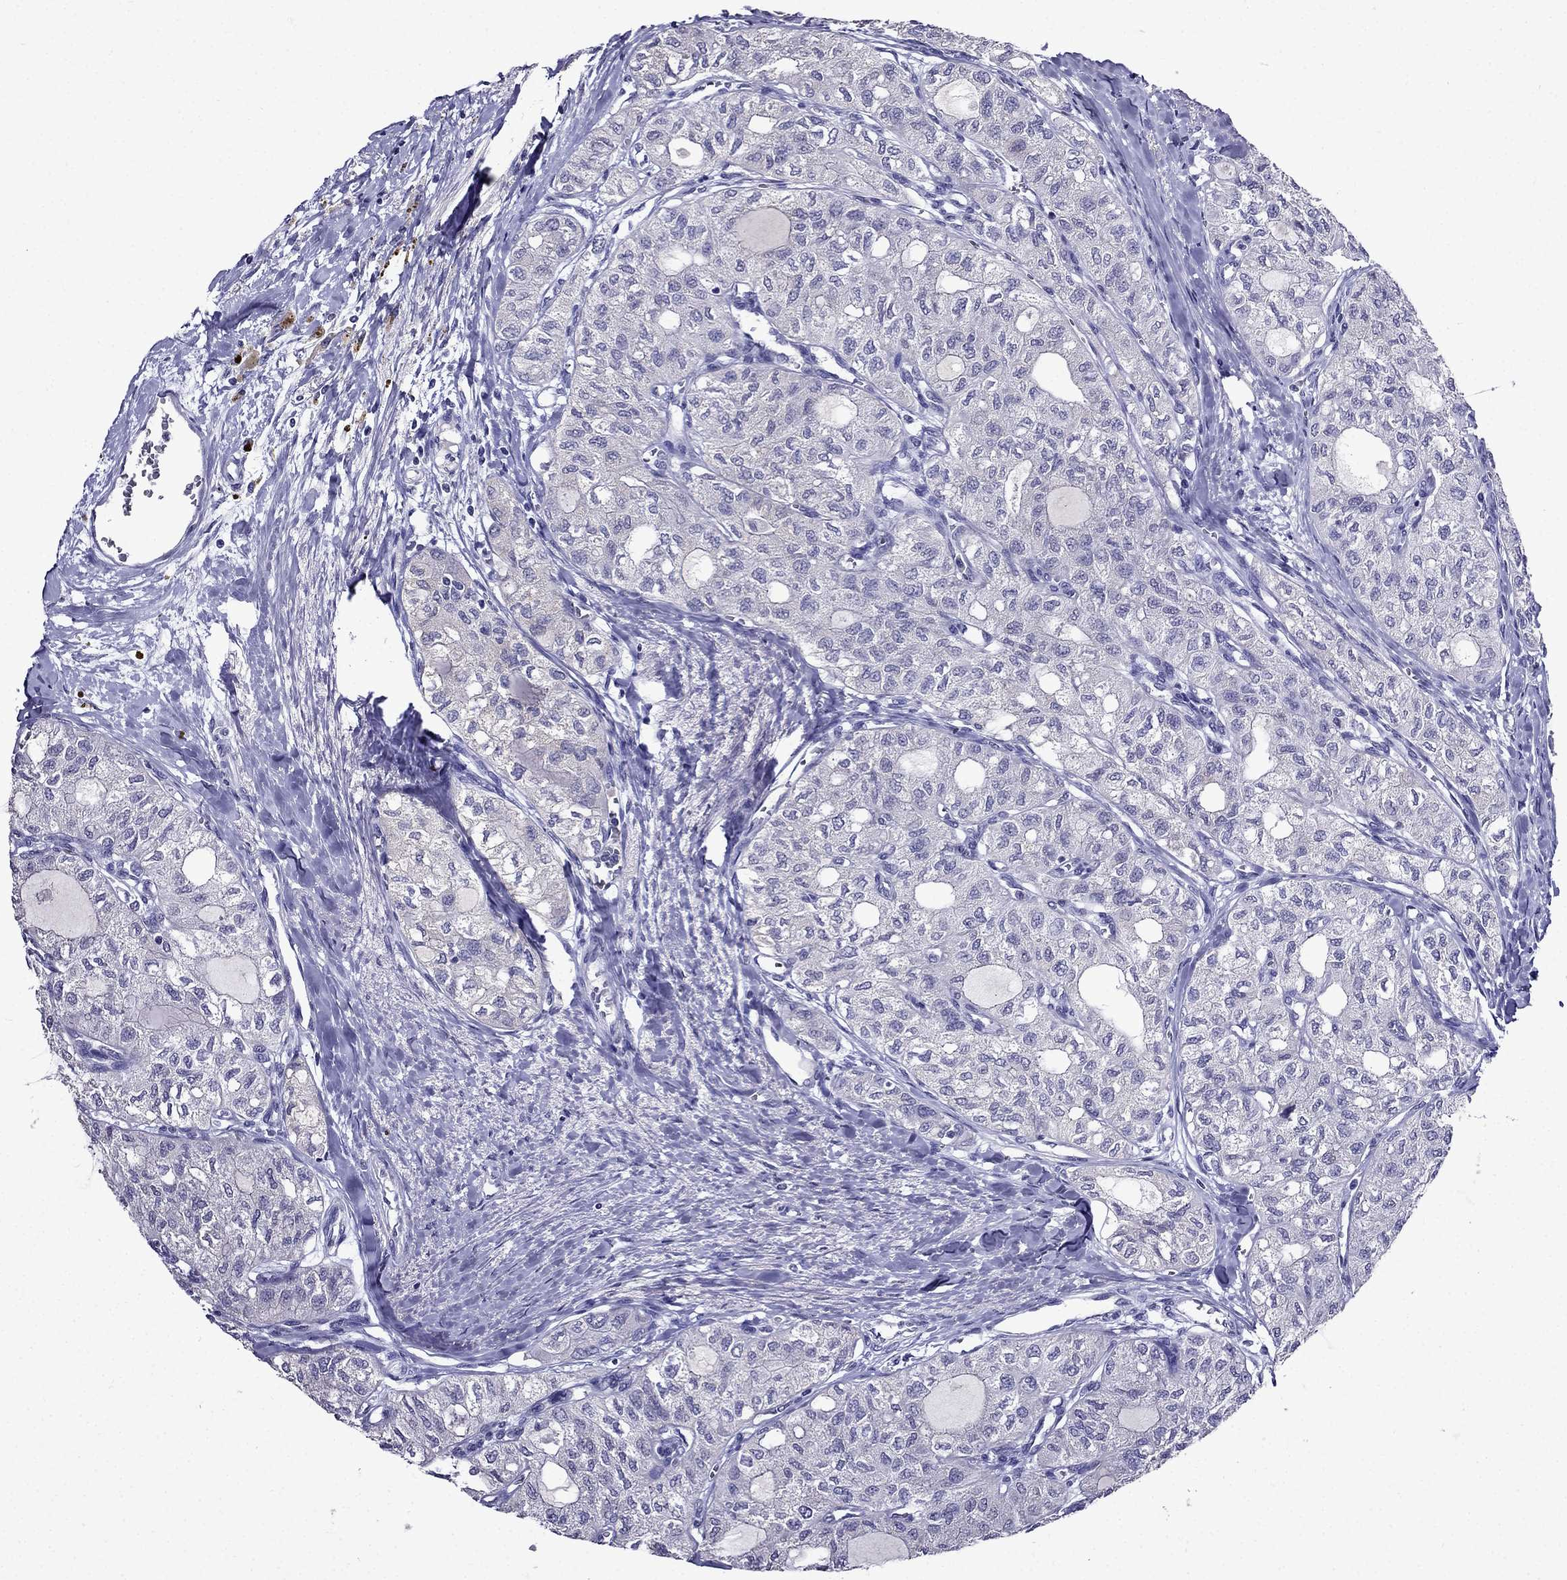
{"staining": {"intensity": "negative", "quantity": "none", "location": "none"}, "tissue": "thyroid cancer", "cell_type": "Tumor cells", "image_type": "cancer", "snomed": [{"axis": "morphology", "description": "Follicular adenoma carcinoma, NOS"}, {"axis": "topography", "description": "Thyroid gland"}], "caption": "Tumor cells show no significant staining in thyroid cancer.", "gene": "DNAH17", "patient": {"sex": "male", "age": 75}}